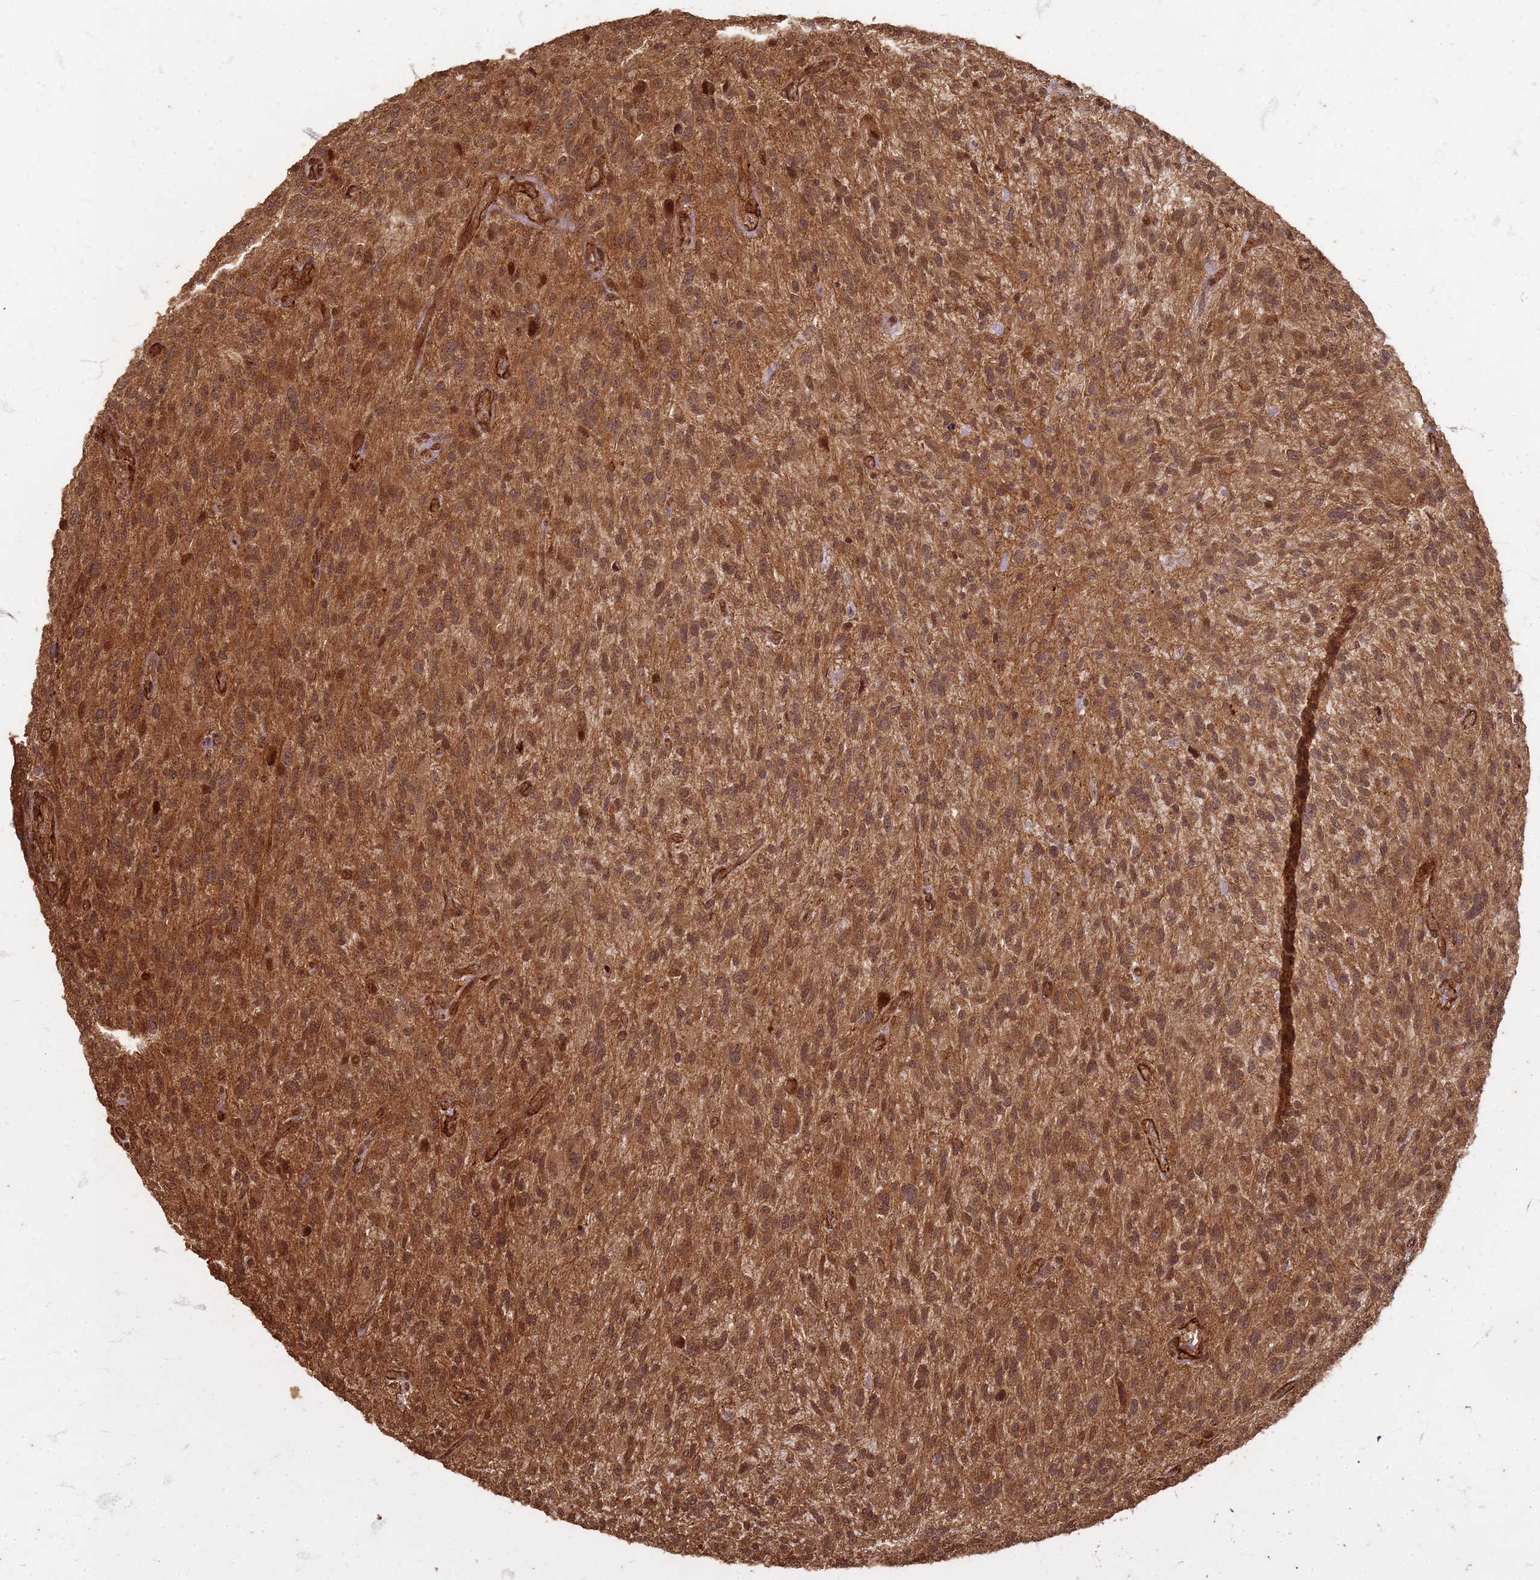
{"staining": {"intensity": "moderate", "quantity": ">75%", "location": "cytoplasmic/membranous,nuclear"}, "tissue": "glioma", "cell_type": "Tumor cells", "image_type": "cancer", "snomed": [{"axis": "morphology", "description": "Glioma, malignant, High grade"}, {"axis": "topography", "description": "Brain"}], "caption": "This image exhibits immunohistochemistry (IHC) staining of glioma, with medium moderate cytoplasmic/membranous and nuclear staining in approximately >75% of tumor cells.", "gene": "KIF26A", "patient": {"sex": "male", "age": 47}}